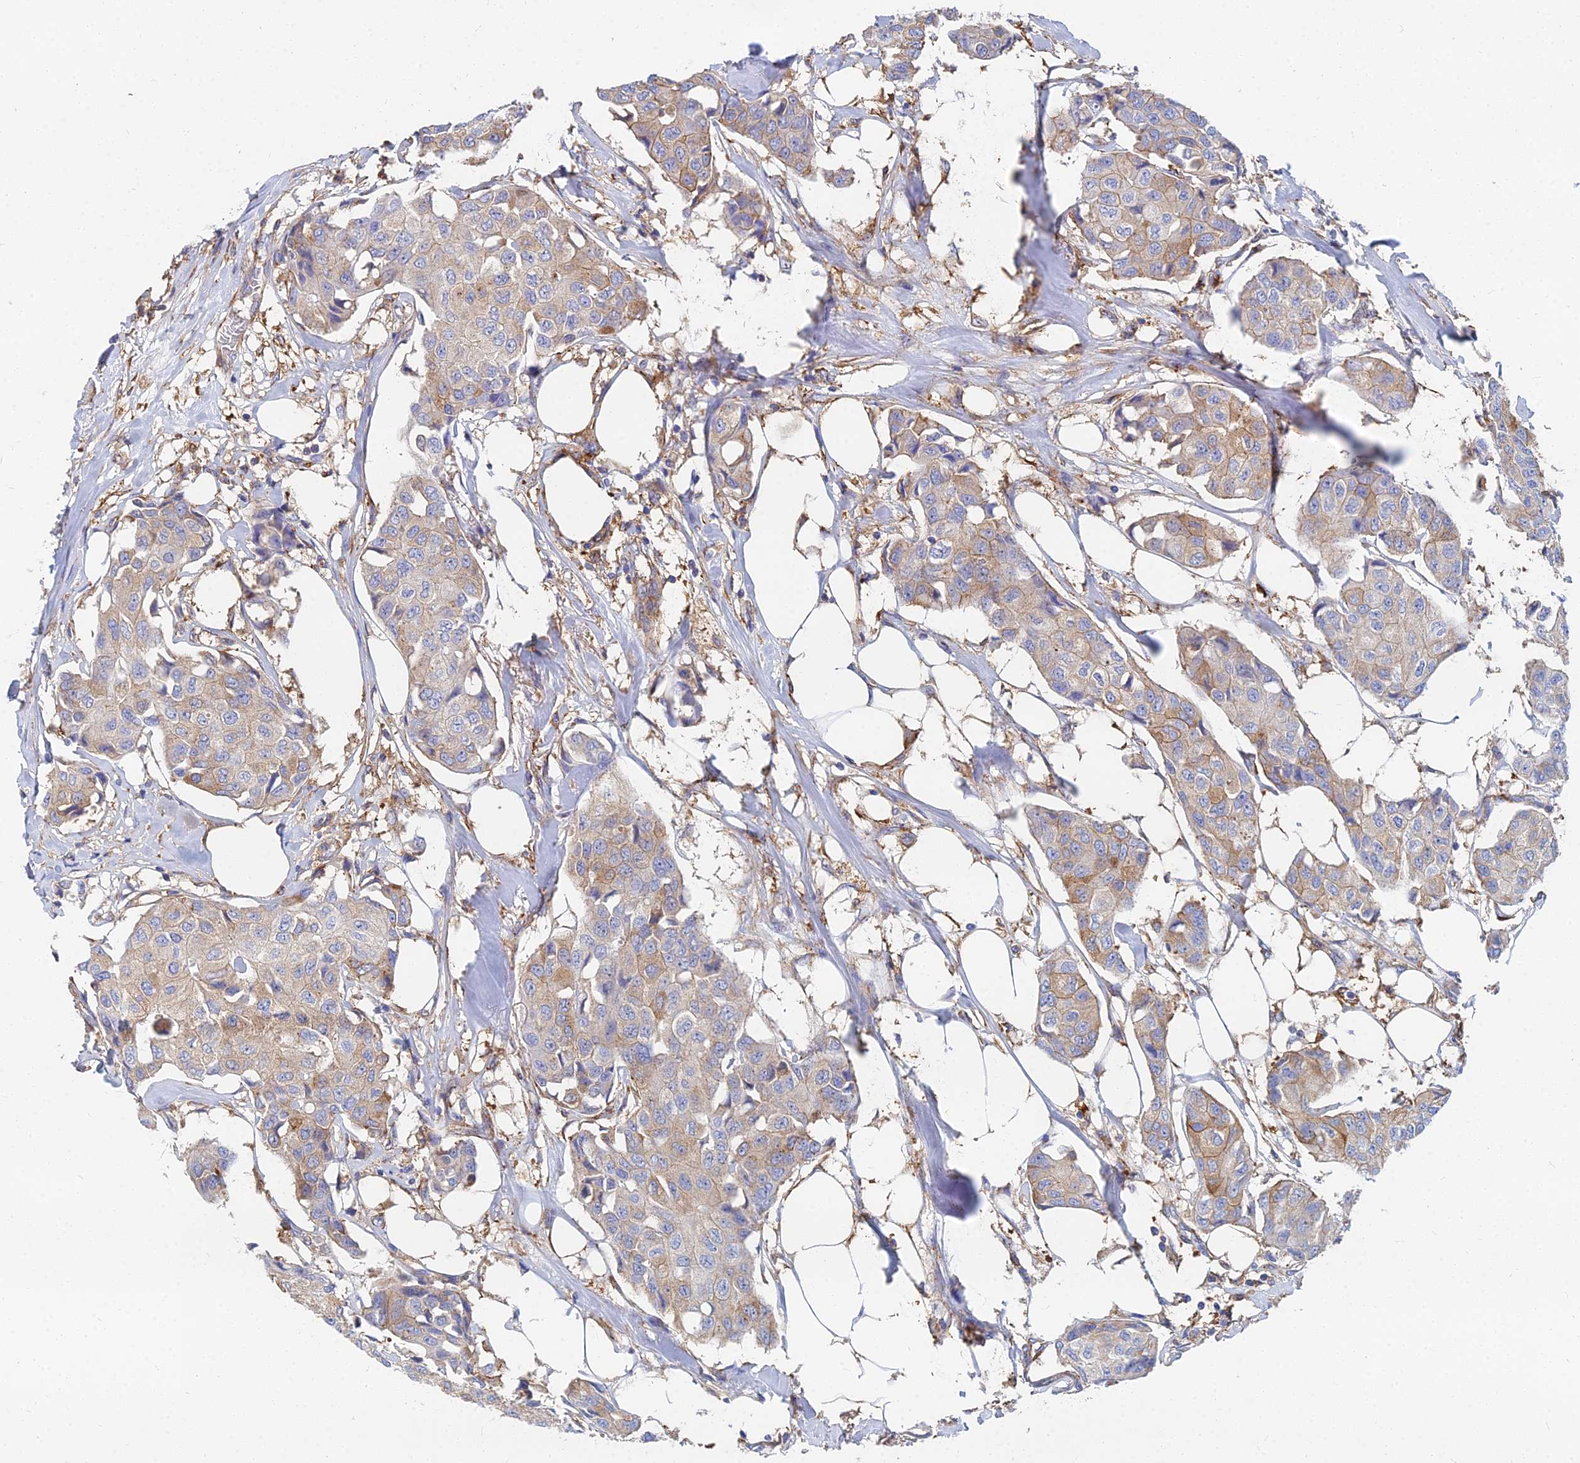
{"staining": {"intensity": "weak", "quantity": "25%-75%", "location": "cytoplasmic/membranous"}, "tissue": "breast cancer", "cell_type": "Tumor cells", "image_type": "cancer", "snomed": [{"axis": "morphology", "description": "Duct carcinoma"}, {"axis": "topography", "description": "Breast"}], "caption": "The photomicrograph demonstrates immunohistochemical staining of breast invasive ductal carcinoma. There is weak cytoplasmic/membranous positivity is seen in approximately 25%-75% of tumor cells.", "gene": "GPR42", "patient": {"sex": "female", "age": 80}}